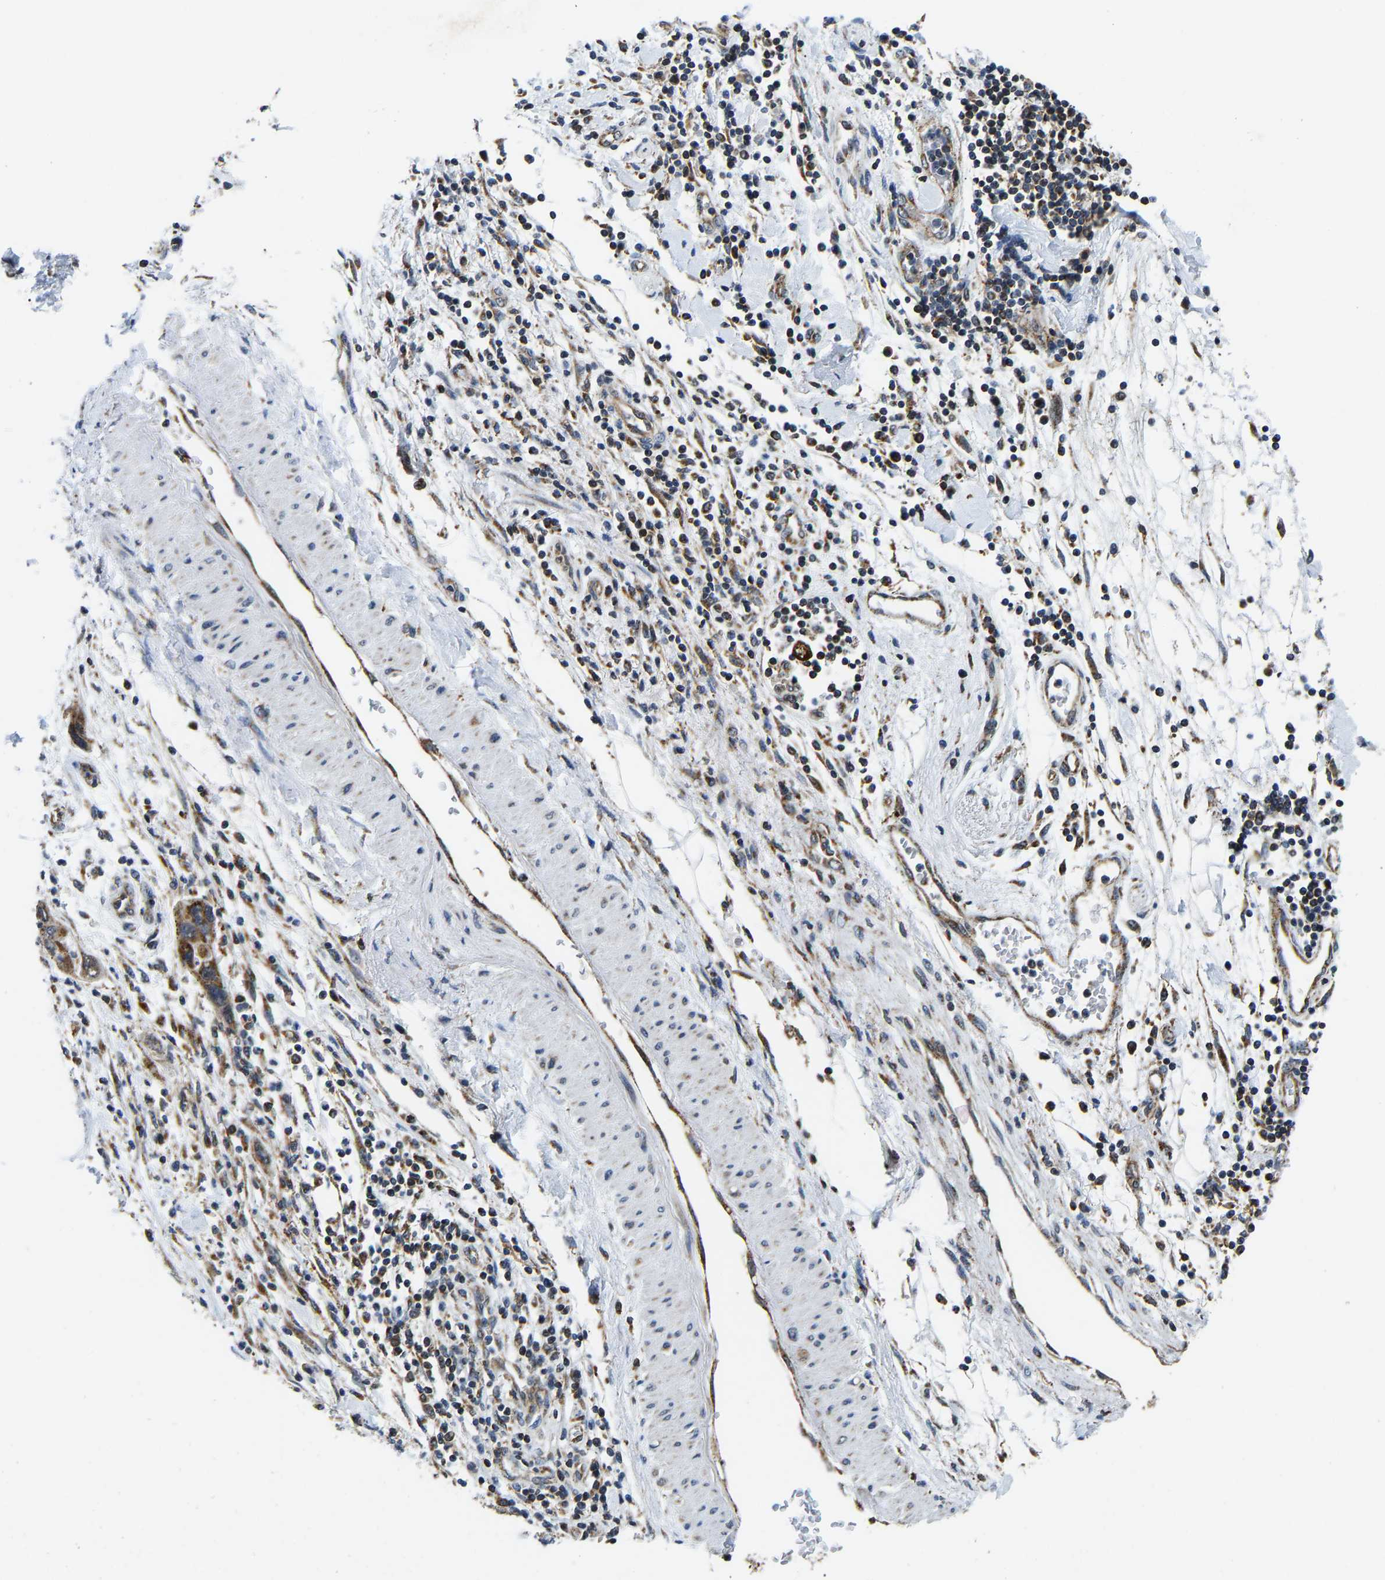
{"staining": {"intensity": "weak", "quantity": ">75%", "location": "cytoplasmic/membranous"}, "tissue": "pancreatic cancer", "cell_type": "Tumor cells", "image_type": "cancer", "snomed": [{"axis": "morphology", "description": "Normal tissue, NOS"}, {"axis": "morphology", "description": "Adenocarcinoma, NOS"}, {"axis": "topography", "description": "Pancreas"}], "caption": "IHC photomicrograph of adenocarcinoma (pancreatic) stained for a protein (brown), which reveals low levels of weak cytoplasmic/membranous expression in approximately >75% of tumor cells.", "gene": "GIMAP7", "patient": {"sex": "female", "age": 71}}